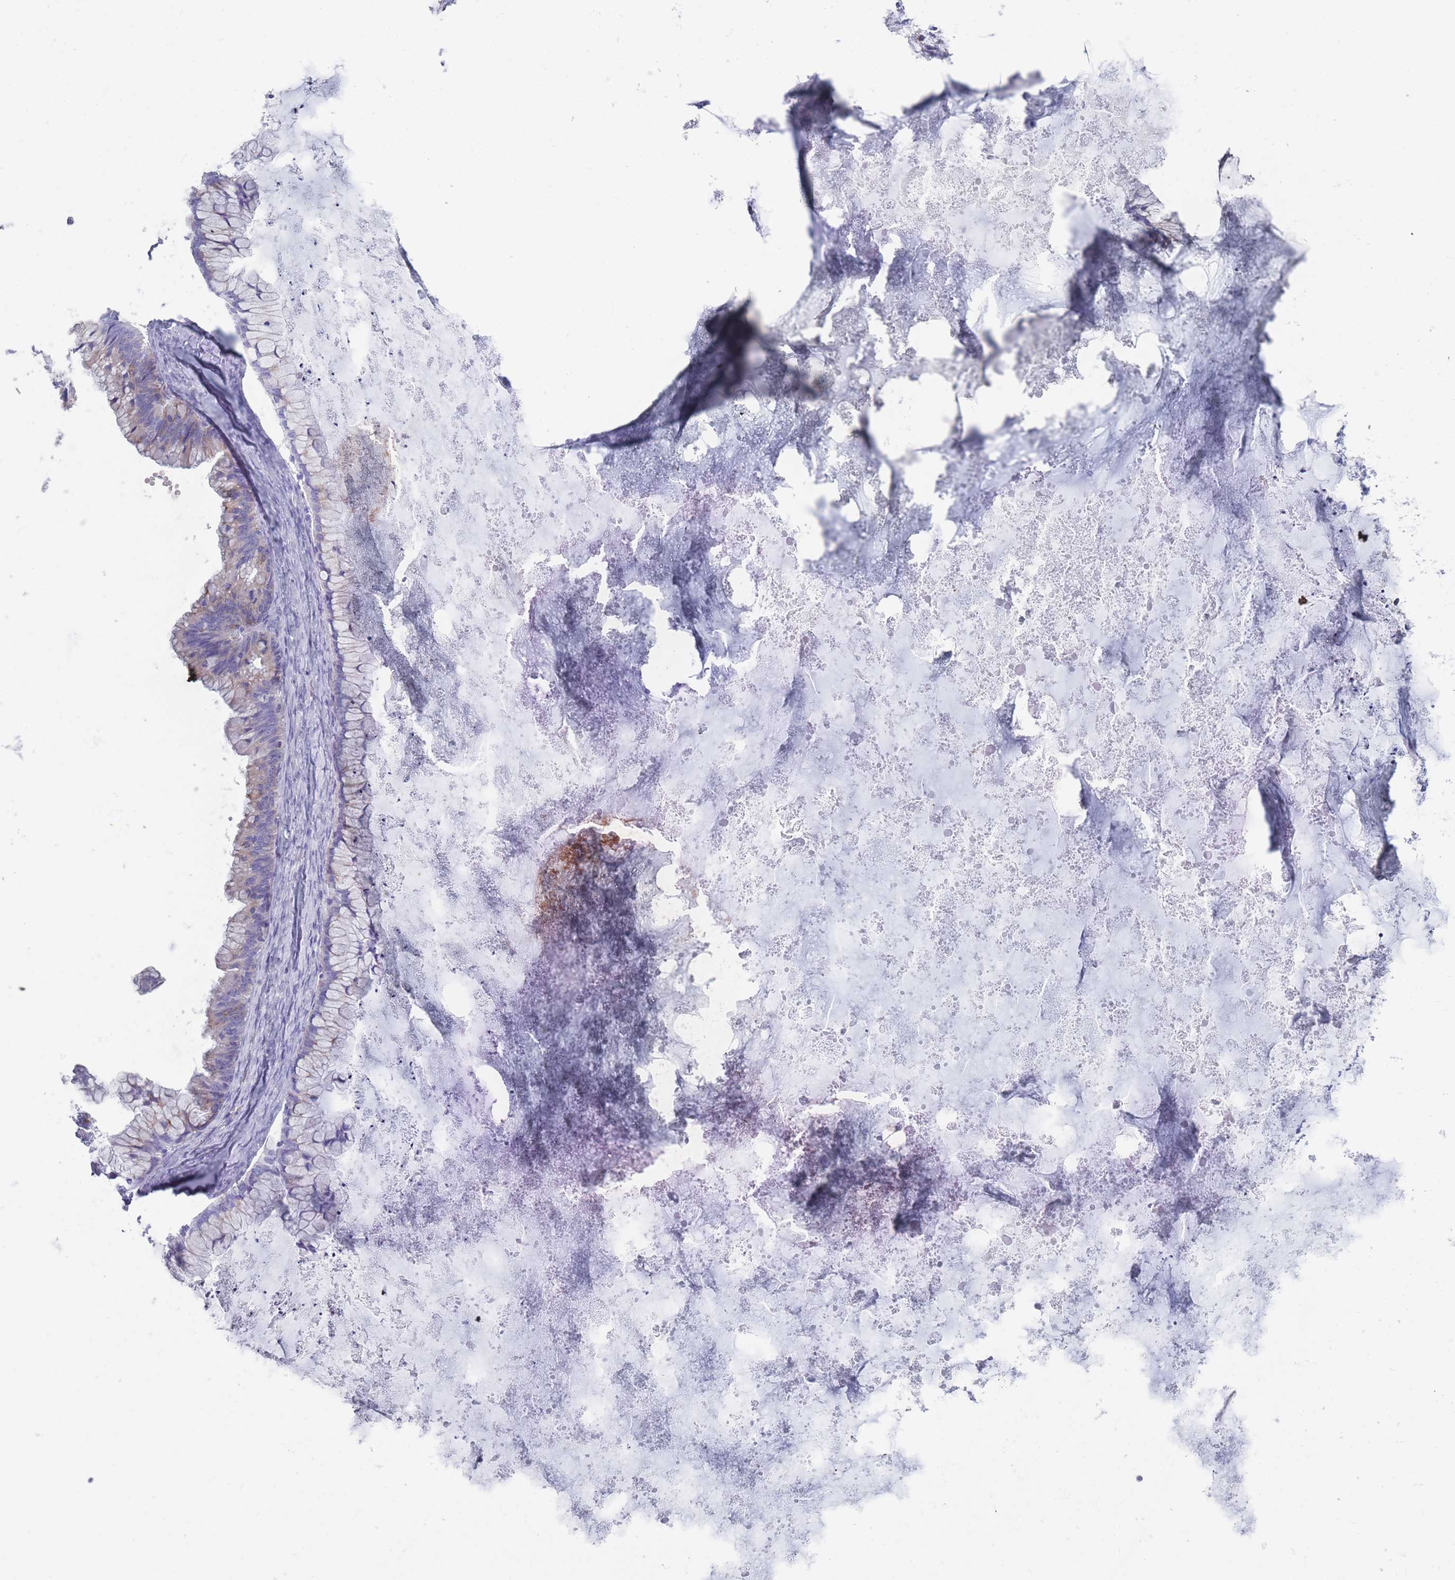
{"staining": {"intensity": "weak", "quantity": "<25%", "location": "cytoplasmic/membranous"}, "tissue": "ovarian cancer", "cell_type": "Tumor cells", "image_type": "cancer", "snomed": [{"axis": "morphology", "description": "Cystadenocarcinoma, mucinous, NOS"}, {"axis": "topography", "description": "Ovary"}], "caption": "Tumor cells are negative for protein expression in human ovarian cancer (mucinous cystadenocarcinoma).", "gene": "ST8SIA5", "patient": {"sex": "female", "age": 35}}